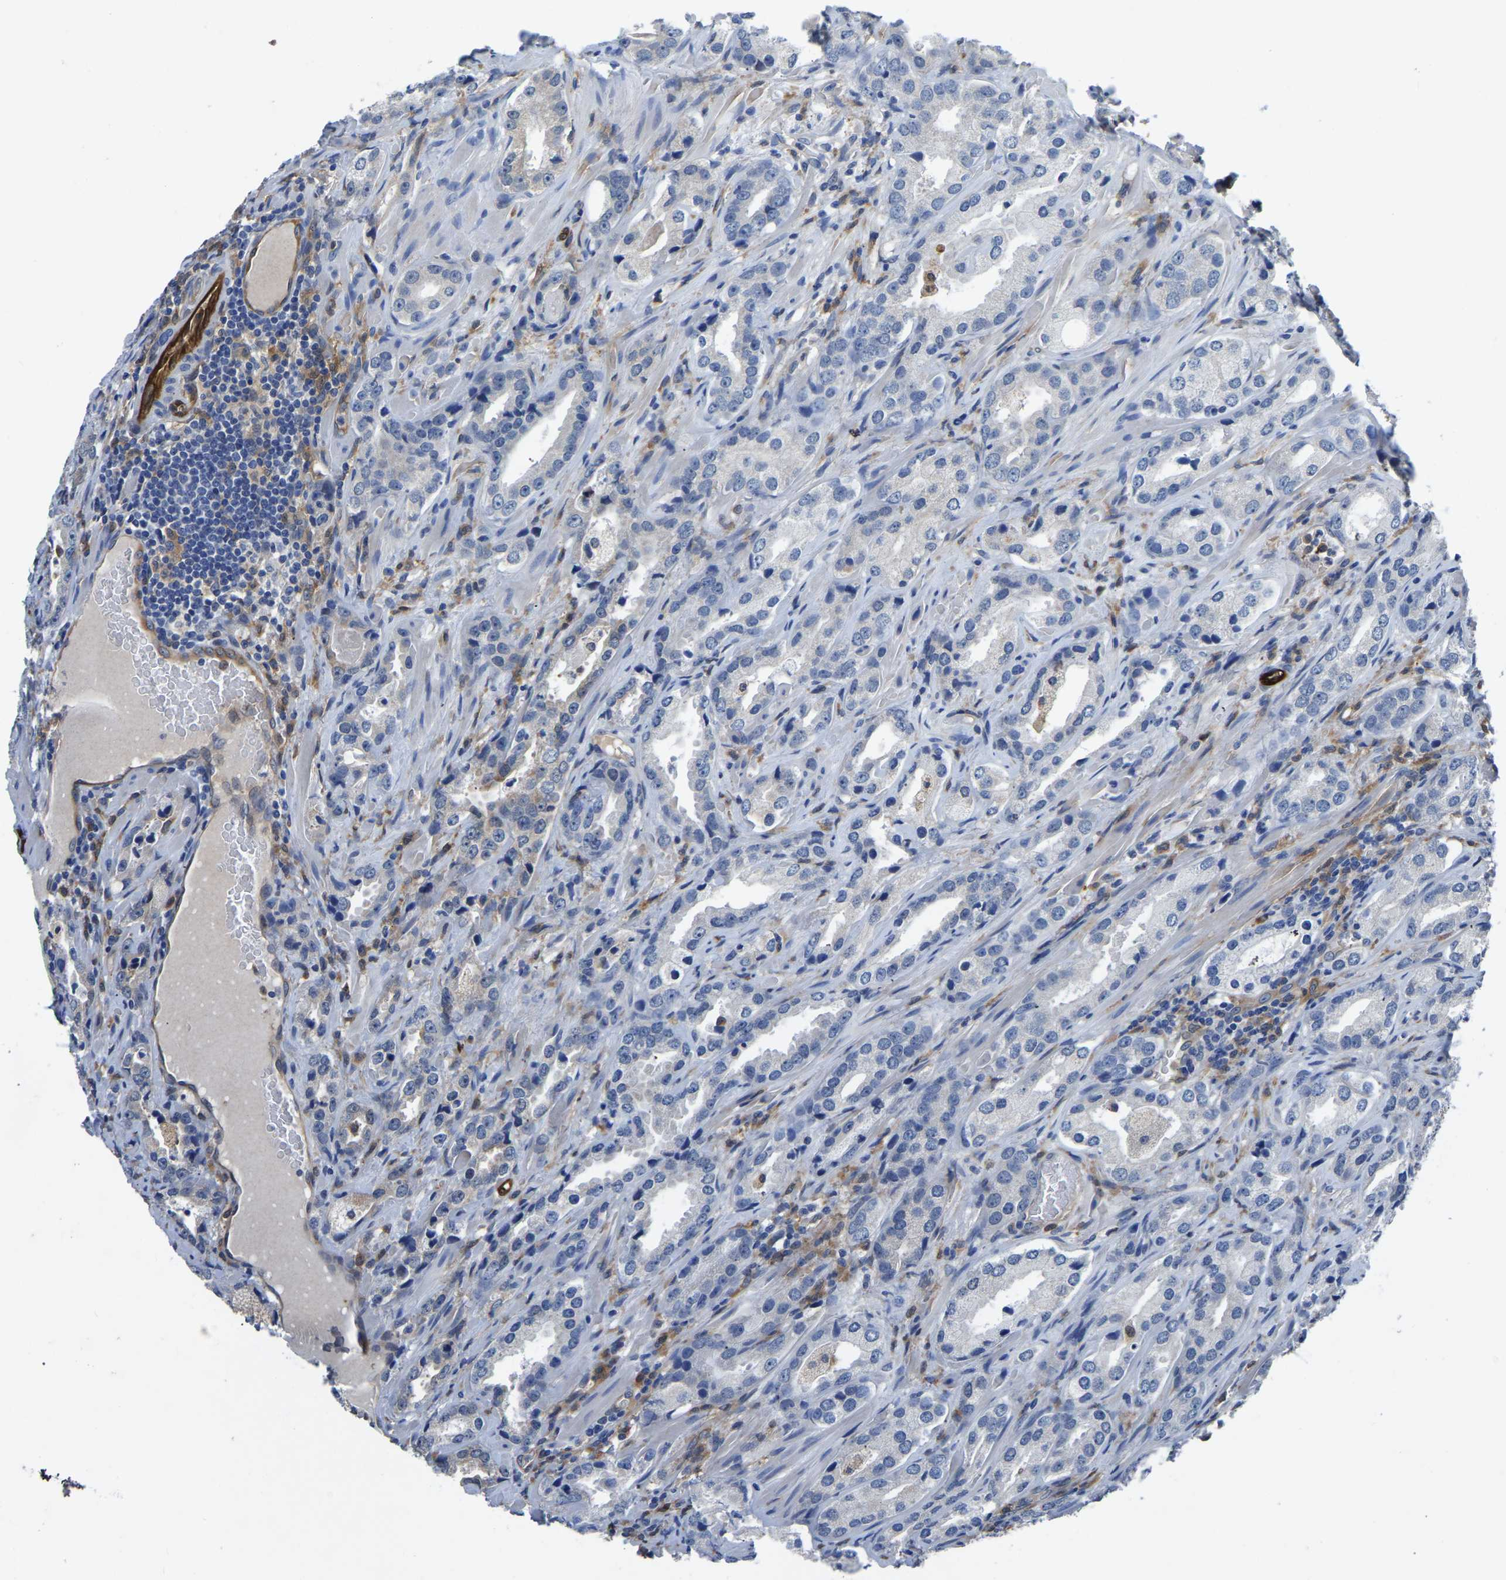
{"staining": {"intensity": "negative", "quantity": "none", "location": "none"}, "tissue": "prostate cancer", "cell_type": "Tumor cells", "image_type": "cancer", "snomed": [{"axis": "morphology", "description": "Adenocarcinoma, High grade"}, {"axis": "topography", "description": "Prostate"}], "caption": "Immunohistochemistry (IHC) of high-grade adenocarcinoma (prostate) exhibits no expression in tumor cells.", "gene": "ATG2B", "patient": {"sex": "male", "age": 63}}